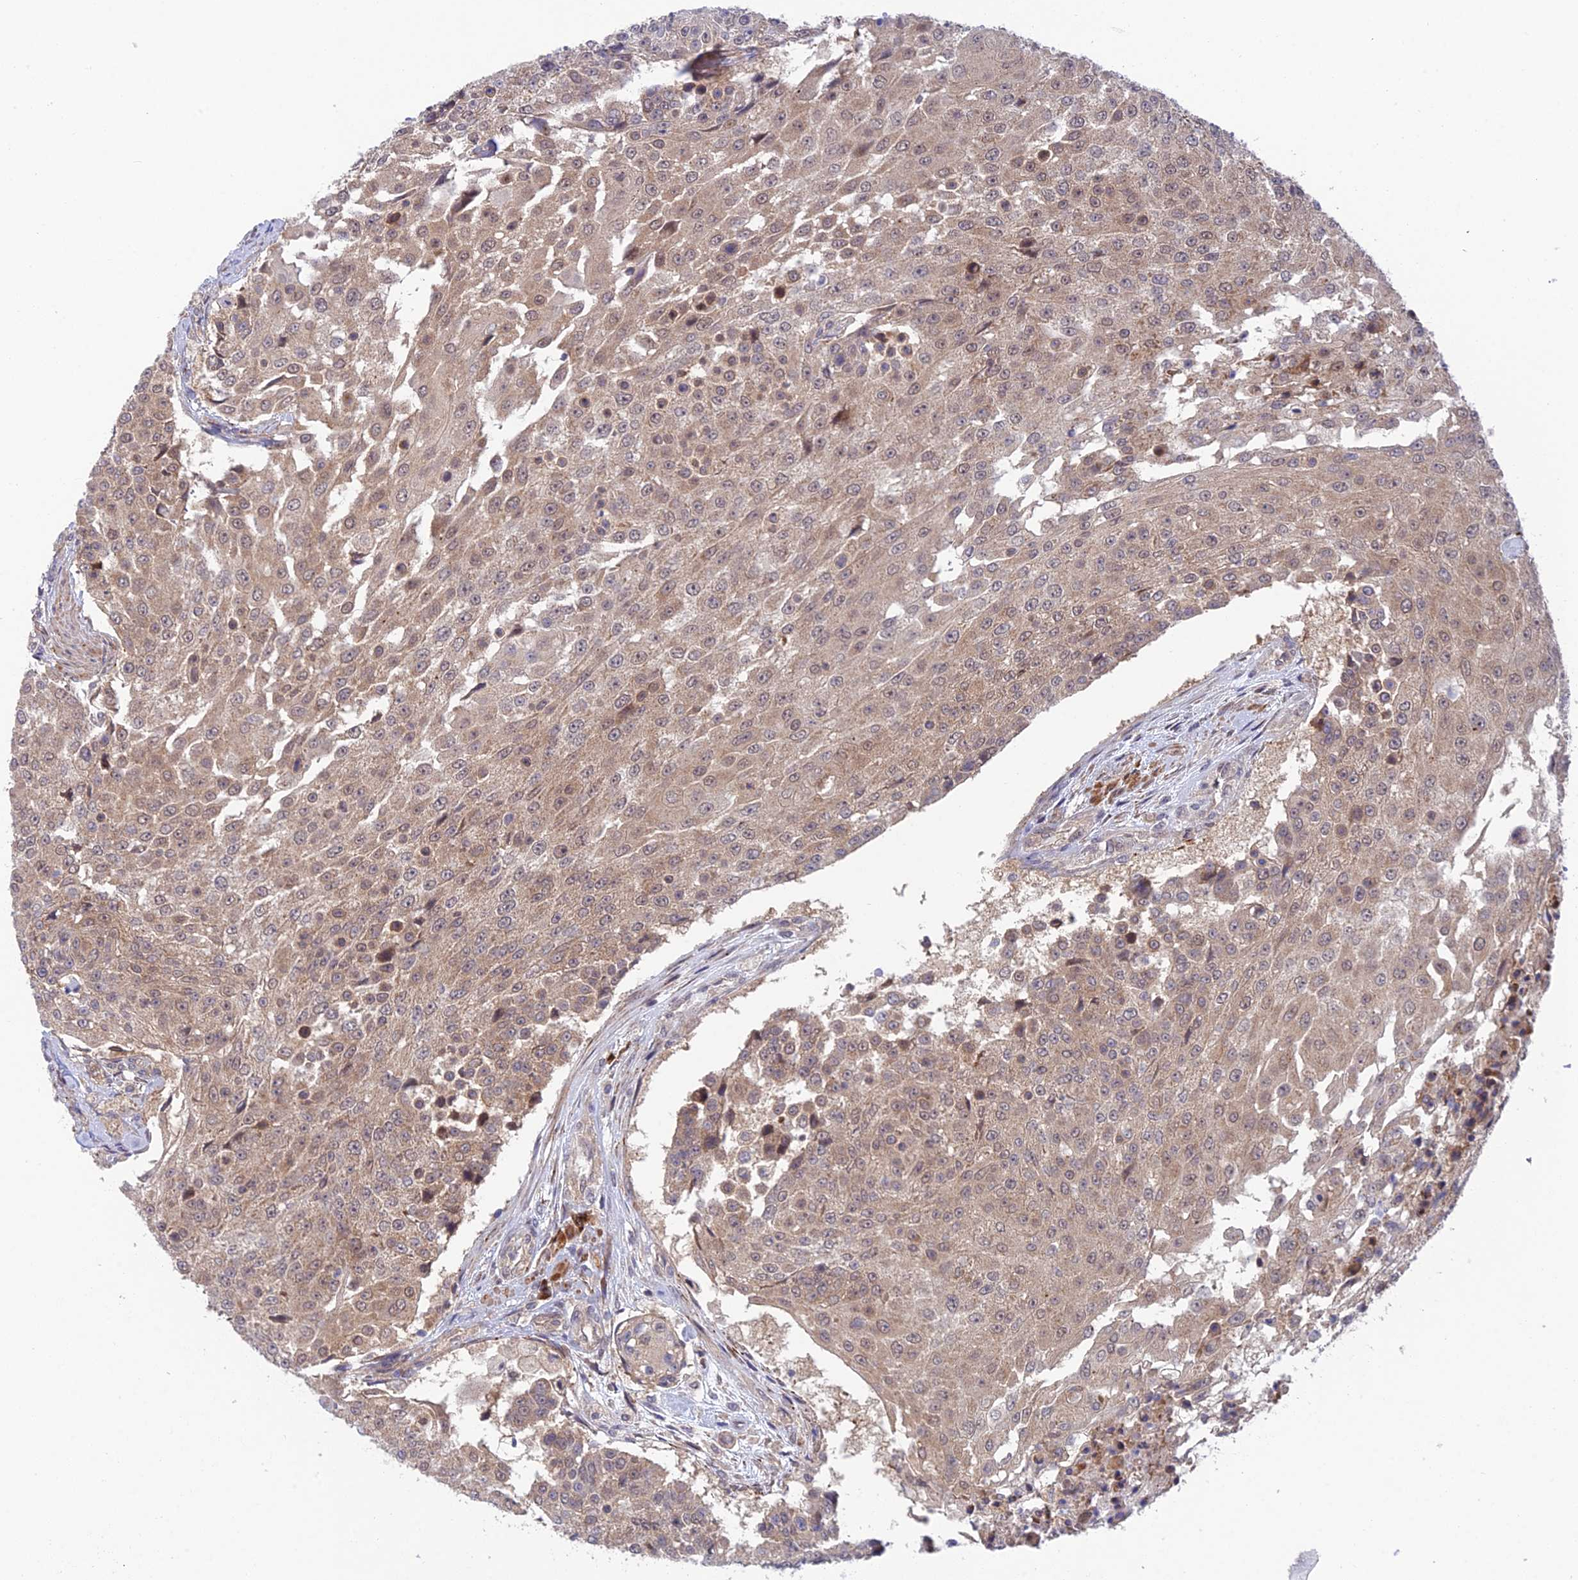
{"staining": {"intensity": "weak", "quantity": ">75%", "location": "cytoplasmic/membranous,nuclear"}, "tissue": "urothelial cancer", "cell_type": "Tumor cells", "image_type": "cancer", "snomed": [{"axis": "morphology", "description": "Urothelial carcinoma, High grade"}, {"axis": "topography", "description": "Urinary bladder"}], "caption": "Immunohistochemistry (IHC) staining of urothelial cancer, which displays low levels of weak cytoplasmic/membranous and nuclear positivity in approximately >75% of tumor cells indicating weak cytoplasmic/membranous and nuclear protein expression. The staining was performed using DAB (3,3'-diaminobenzidine) (brown) for protein detection and nuclei were counterstained in hematoxylin (blue).", "gene": "UROS", "patient": {"sex": "female", "age": 63}}